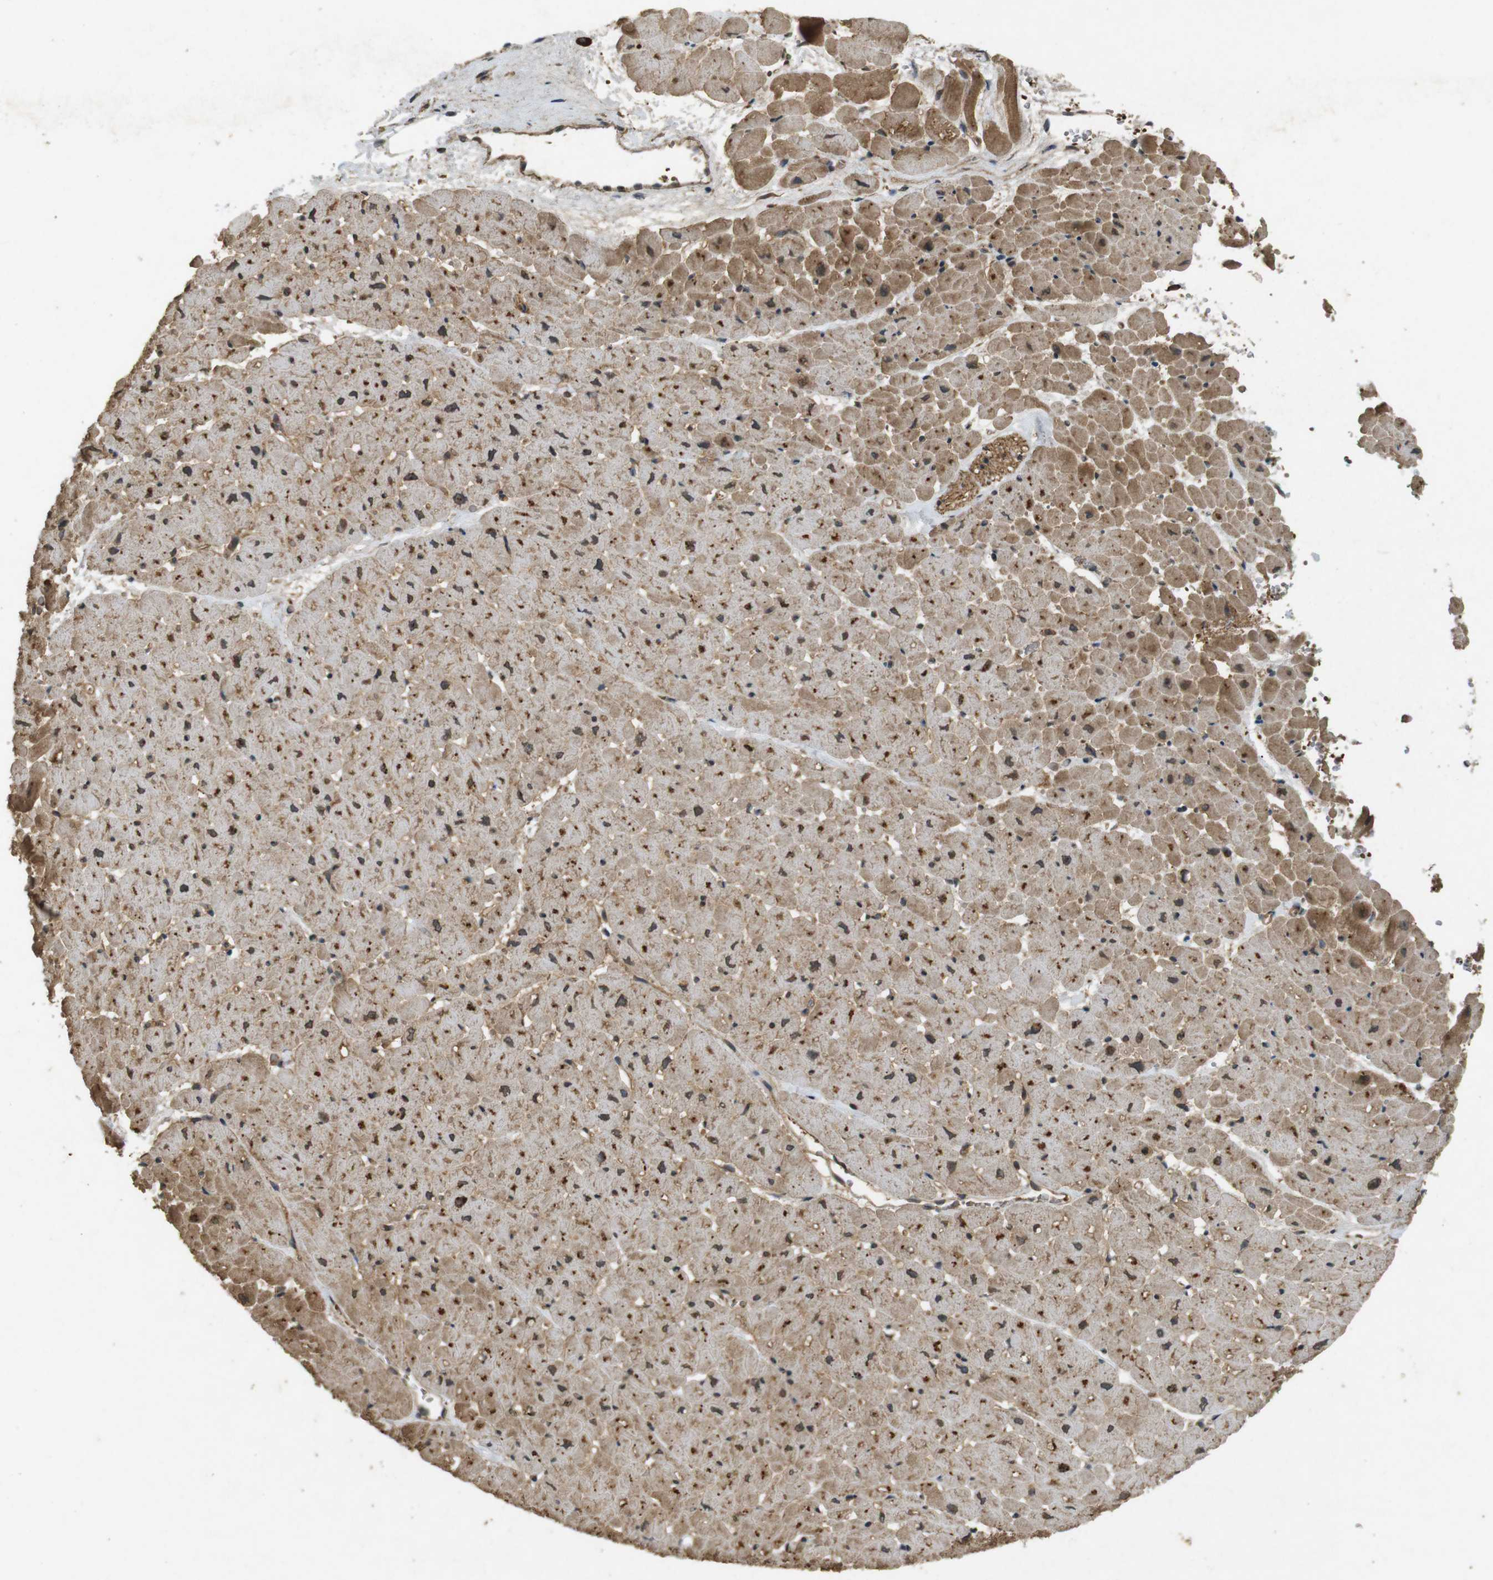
{"staining": {"intensity": "moderate", "quantity": ">75%", "location": "cytoplasmic/membranous"}, "tissue": "heart muscle", "cell_type": "Cardiomyocytes", "image_type": "normal", "snomed": [{"axis": "morphology", "description": "Normal tissue, NOS"}, {"axis": "topography", "description": "Heart"}], "caption": "Moderate cytoplasmic/membranous expression is appreciated in about >75% of cardiomyocytes in benign heart muscle. (brown staining indicates protein expression, while blue staining denotes nuclei).", "gene": "TAP1", "patient": {"sex": "male", "age": 45}}